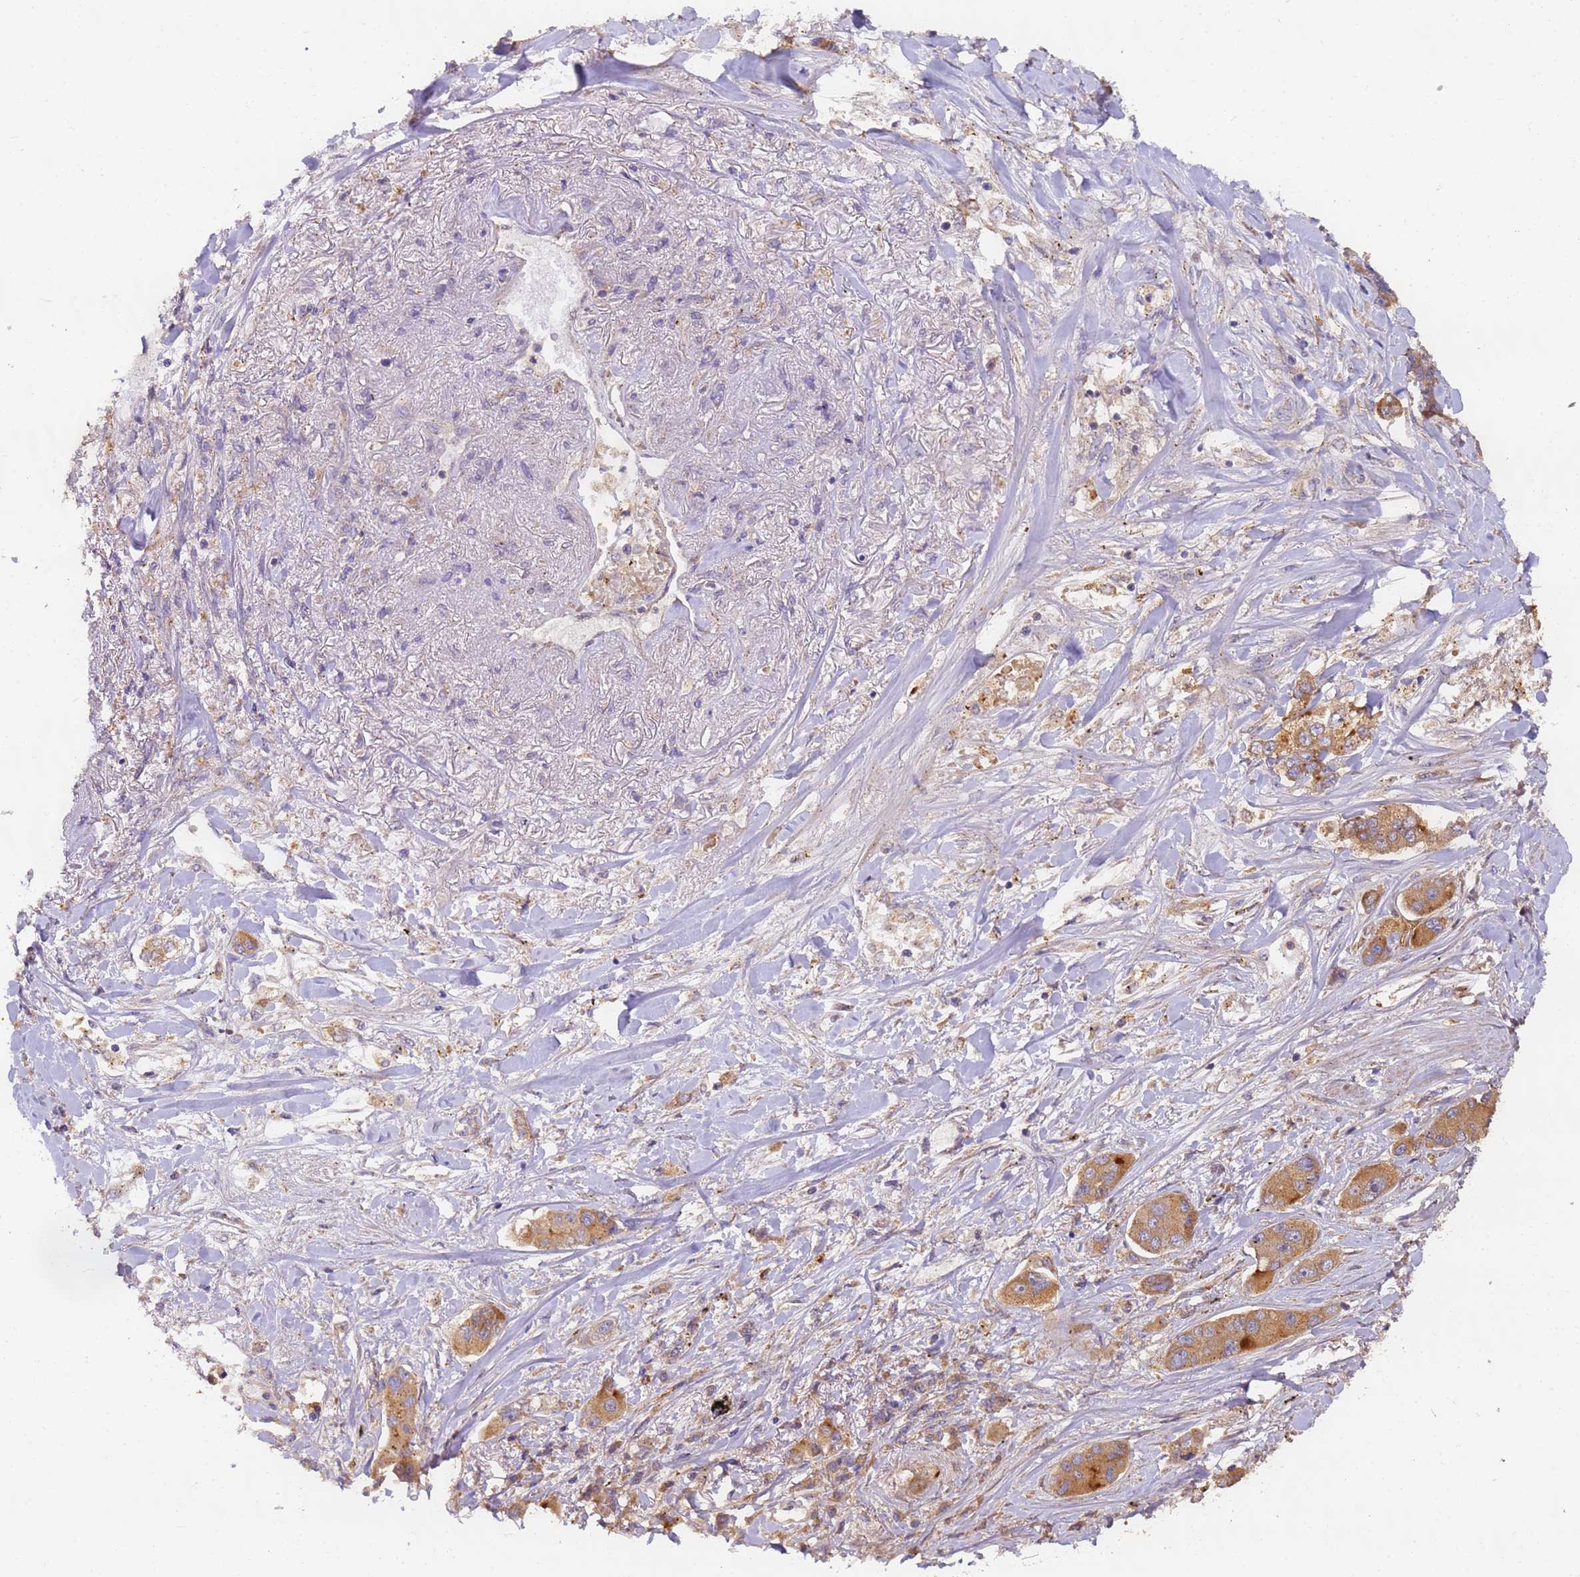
{"staining": {"intensity": "moderate", "quantity": ">75%", "location": "cytoplasmic/membranous"}, "tissue": "lung cancer", "cell_type": "Tumor cells", "image_type": "cancer", "snomed": [{"axis": "morphology", "description": "Adenocarcinoma, NOS"}, {"axis": "topography", "description": "Lung"}], "caption": "IHC (DAB) staining of human adenocarcinoma (lung) displays moderate cytoplasmic/membranous protein staining in approximately >75% of tumor cells.", "gene": "TIGAR", "patient": {"sex": "male", "age": 49}}